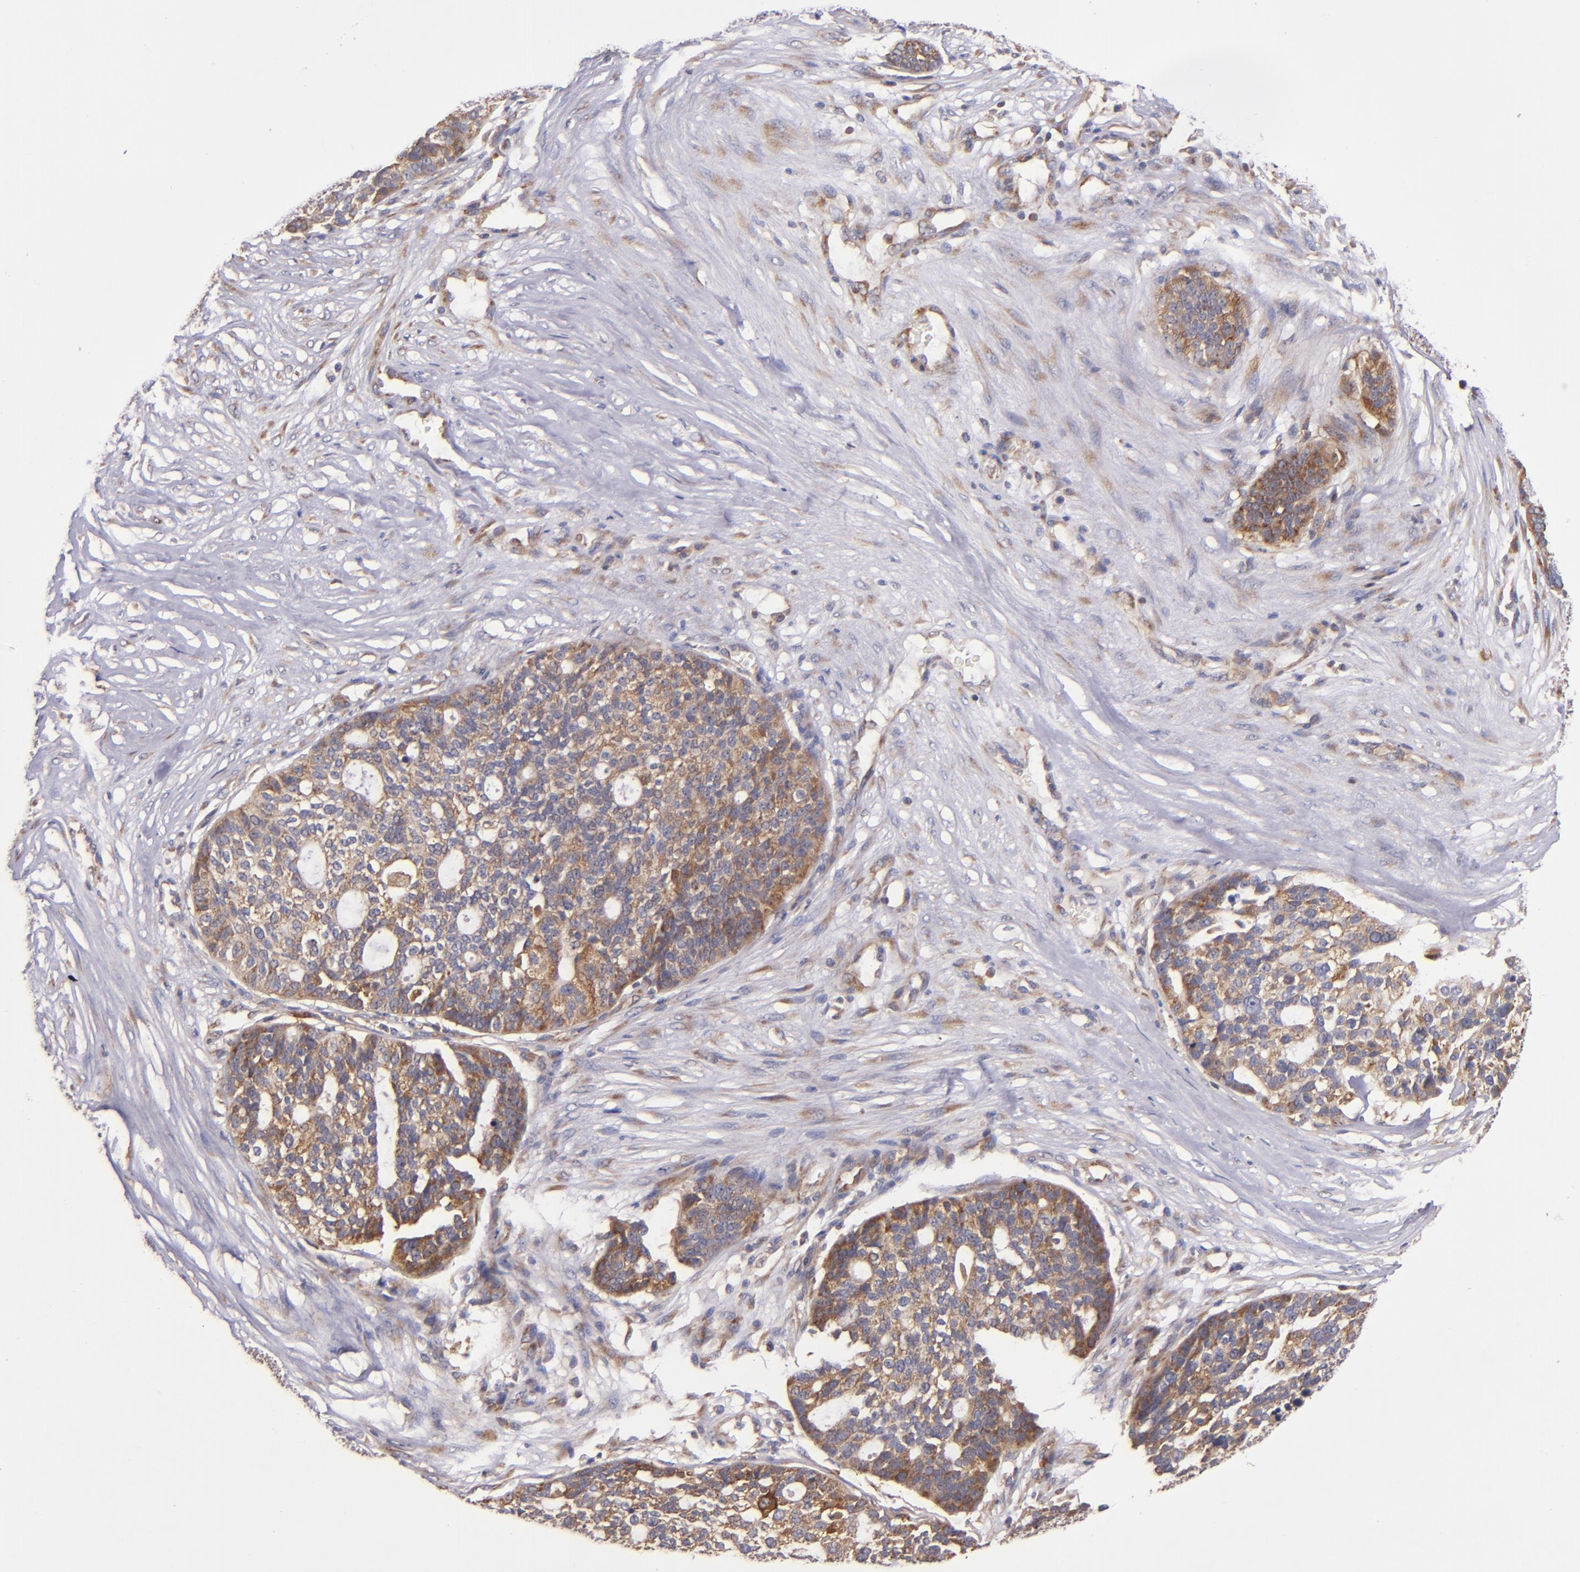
{"staining": {"intensity": "moderate", "quantity": ">75%", "location": "cytoplasmic/membranous"}, "tissue": "ovarian cancer", "cell_type": "Tumor cells", "image_type": "cancer", "snomed": [{"axis": "morphology", "description": "Cystadenocarcinoma, serous, NOS"}, {"axis": "topography", "description": "Ovary"}], "caption": "The immunohistochemical stain highlights moderate cytoplasmic/membranous staining in tumor cells of ovarian serous cystadenocarcinoma tissue. The protein is stained brown, and the nuclei are stained in blue (DAB (3,3'-diaminobenzidine) IHC with brightfield microscopy, high magnification).", "gene": "EIF4ENIF1", "patient": {"sex": "female", "age": 59}}